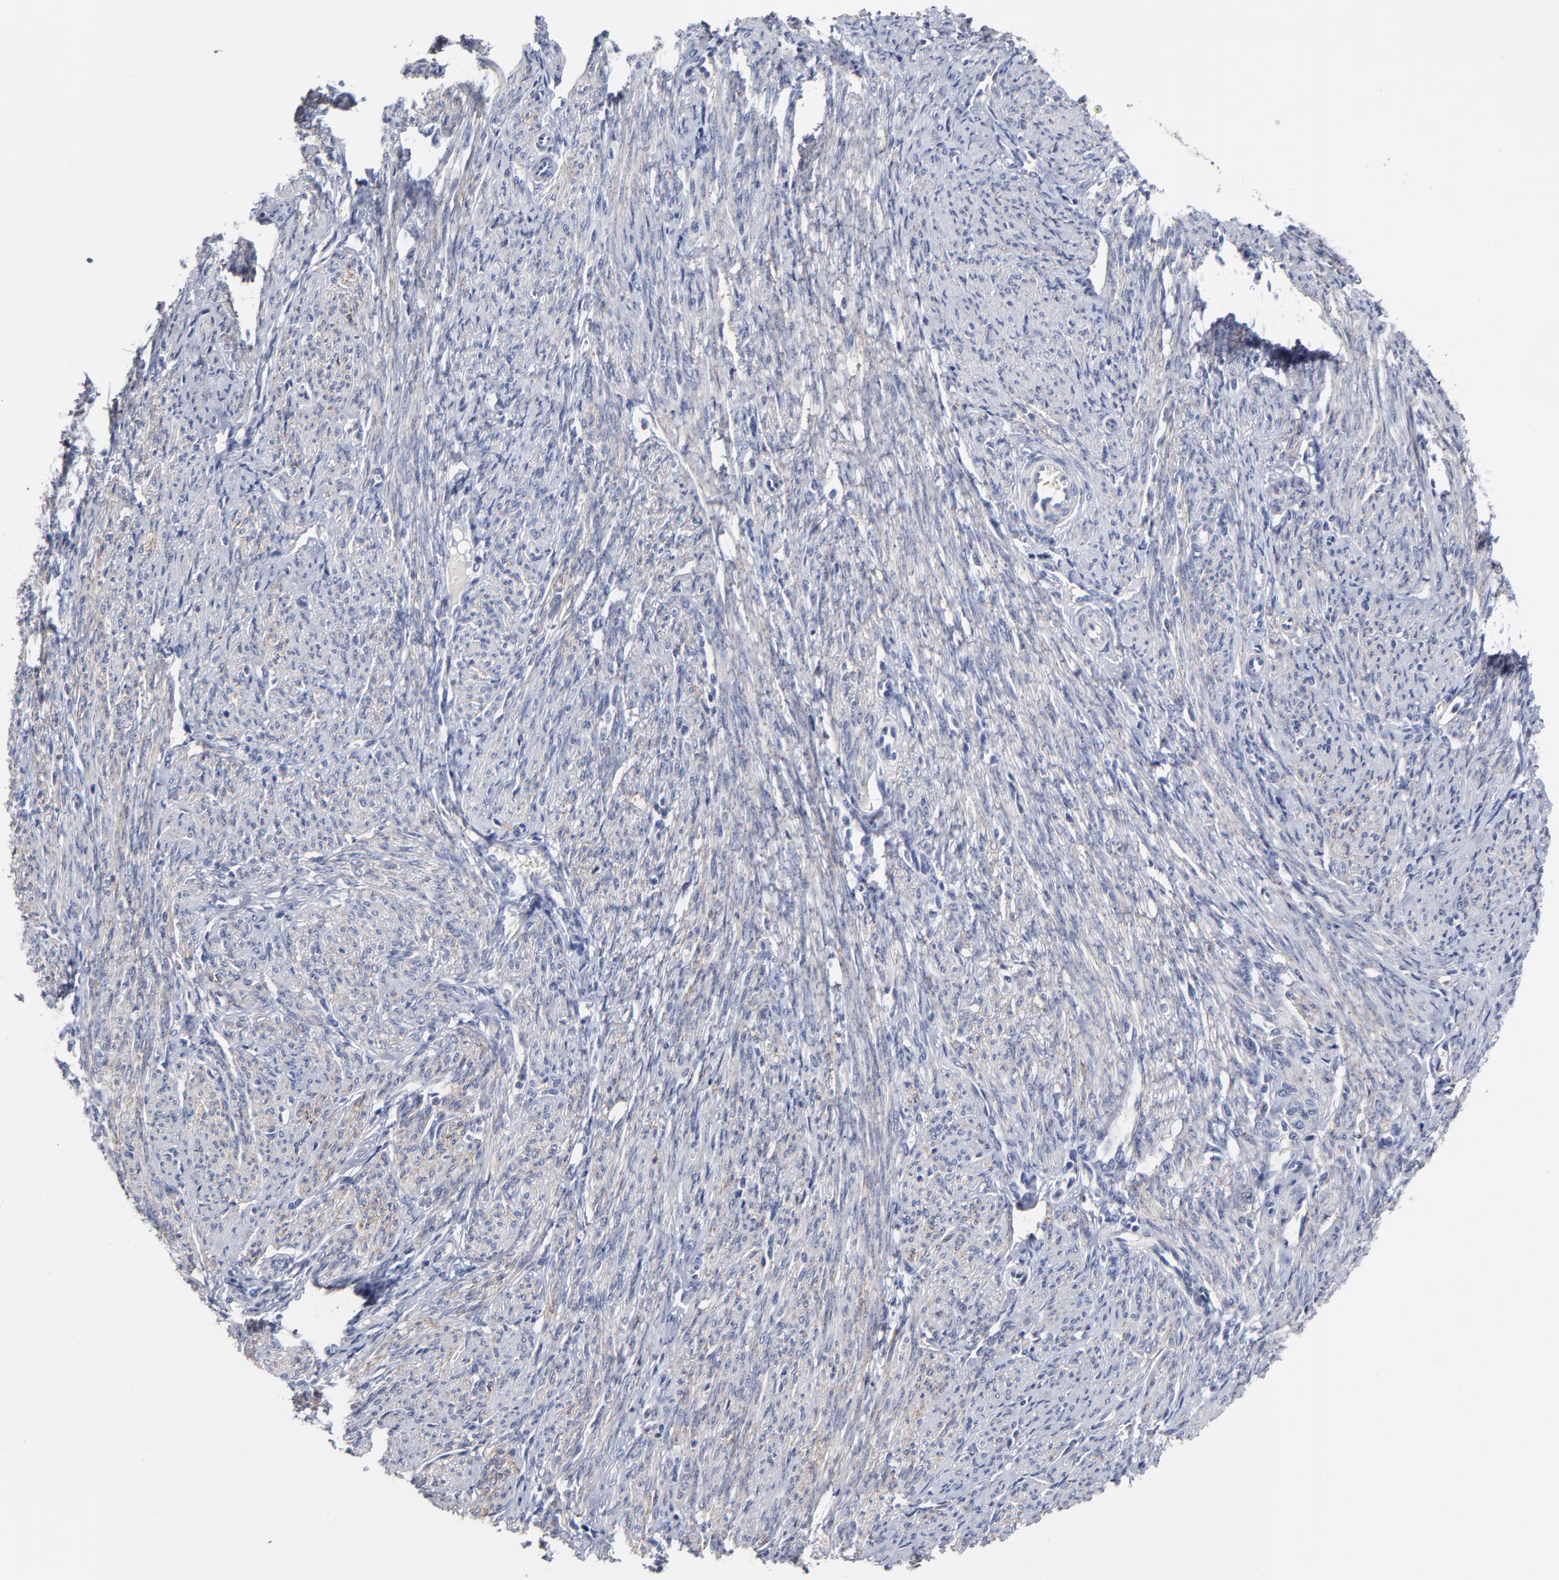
{"staining": {"intensity": "negative", "quantity": "none", "location": "none"}, "tissue": "smooth muscle", "cell_type": "Smooth muscle cells", "image_type": "normal", "snomed": [{"axis": "morphology", "description": "Normal tissue, NOS"}, {"axis": "topography", "description": "Smooth muscle"}, {"axis": "topography", "description": "Cervix"}], "caption": "Immunohistochemistry histopathology image of benign smooth muscle: human smooth muscle stained with DAB (3,3'-diaminobenzidine) shows no significant protein expression in smooth muscle cells. (DAB (3,3'-diaminobenzidine) IHC with hematoxylin counter stain).", "gene": "CXADR", "patient": {"sex": "female", "age": 70}}